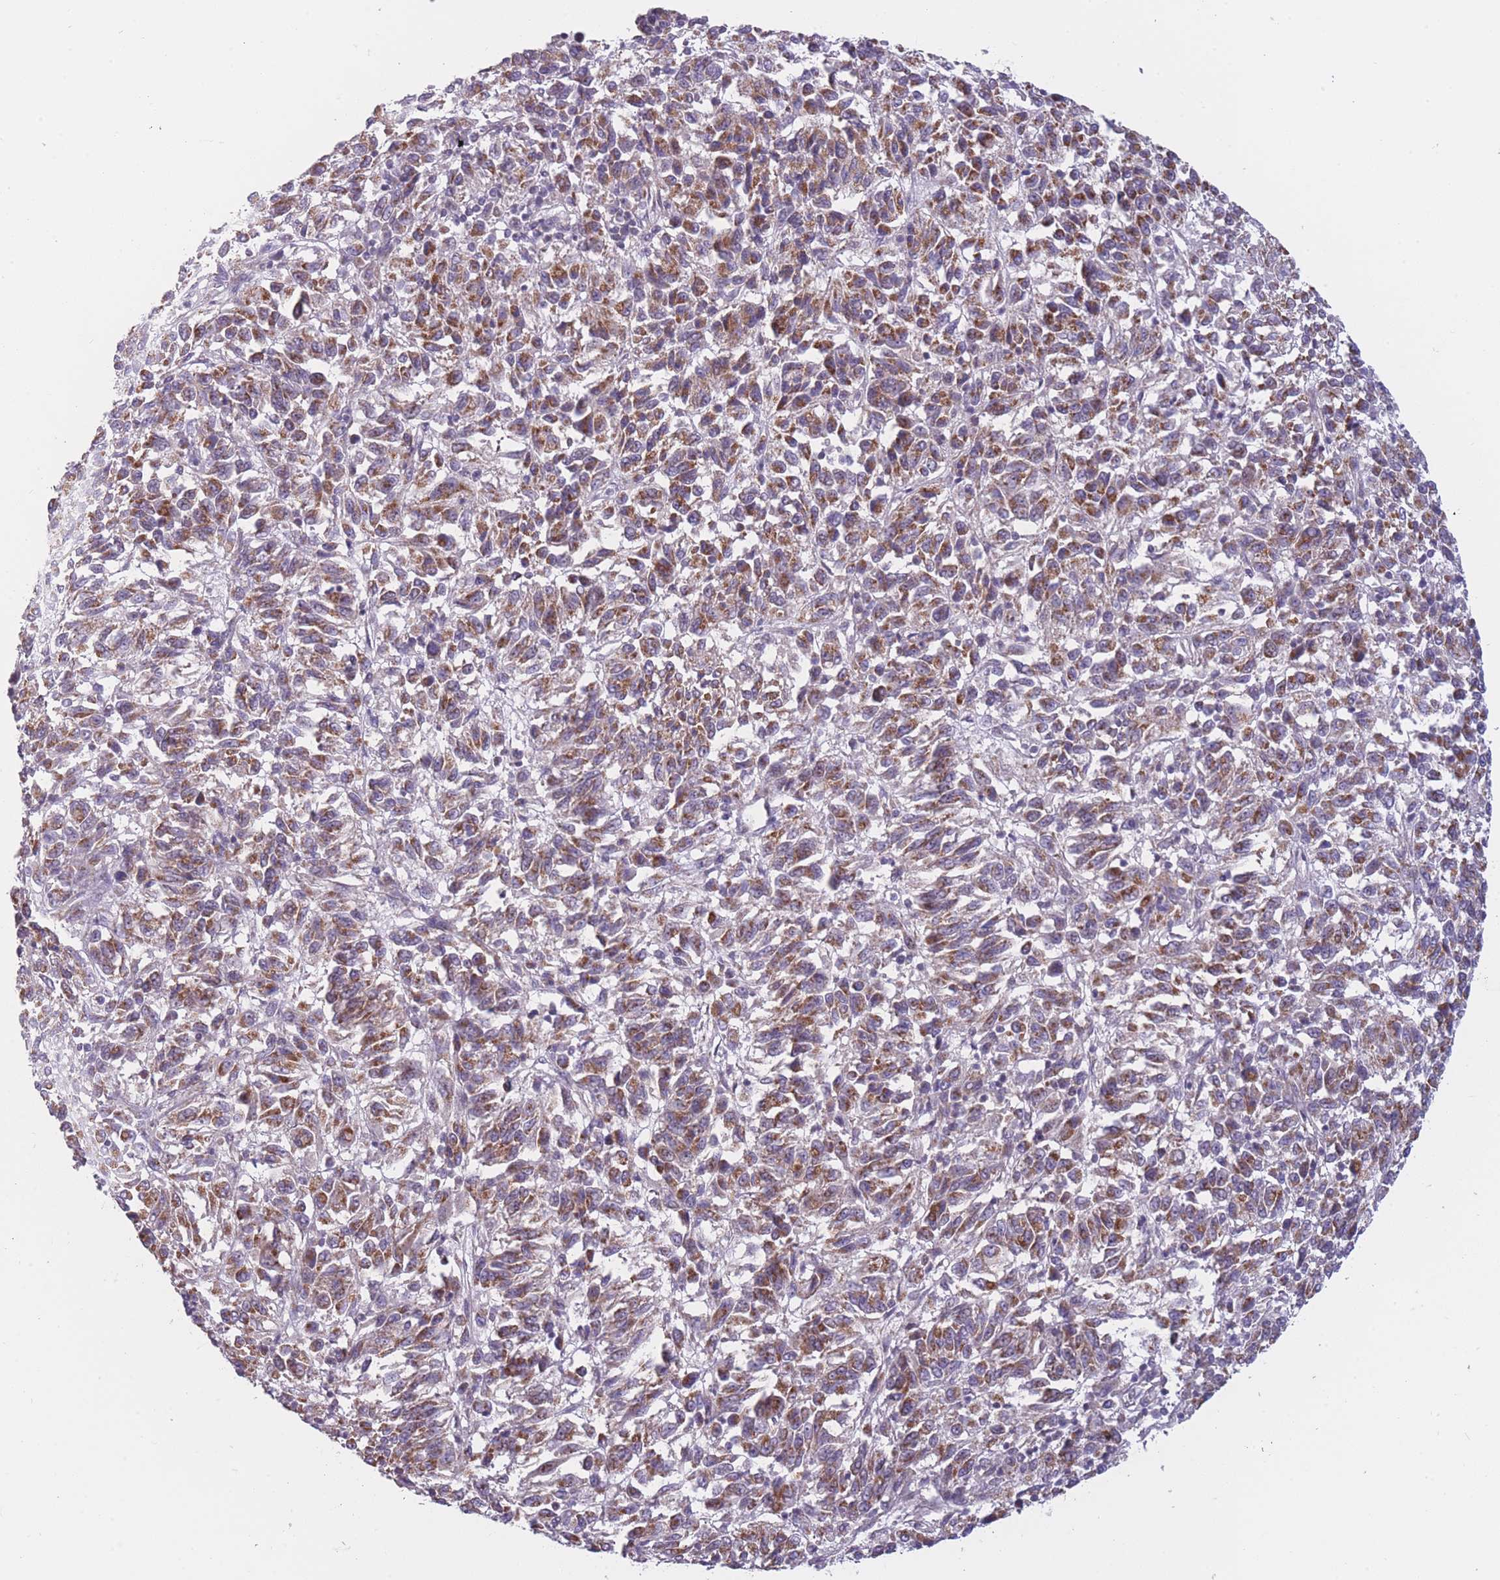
{"staining": {"intensity": "moderate", "quantity": ">75%", "location": "cytoplasmic/membranous"}, "tissue": "melanoma", "cell_type": "Tumor cells", "image_type": "cancer", "snomed": [{"axis": "morphology", "description": "Malignant melanoma, Metastatic site"}, {"axis": "topography", "description": "Lung"}], "caption": "Immunohistochemistry (IHC) image of neoplastic tissue: melanoma stained using immunohistochemistry exhibits medium levels of moderate protein expression localized specifically in the cytoplasmic/membranous of tumor cells, appearing as a cytoplasmic/membranous brown color.", "gene": "MRPS18C", "patient": {"sex": "male", "age": 64}}